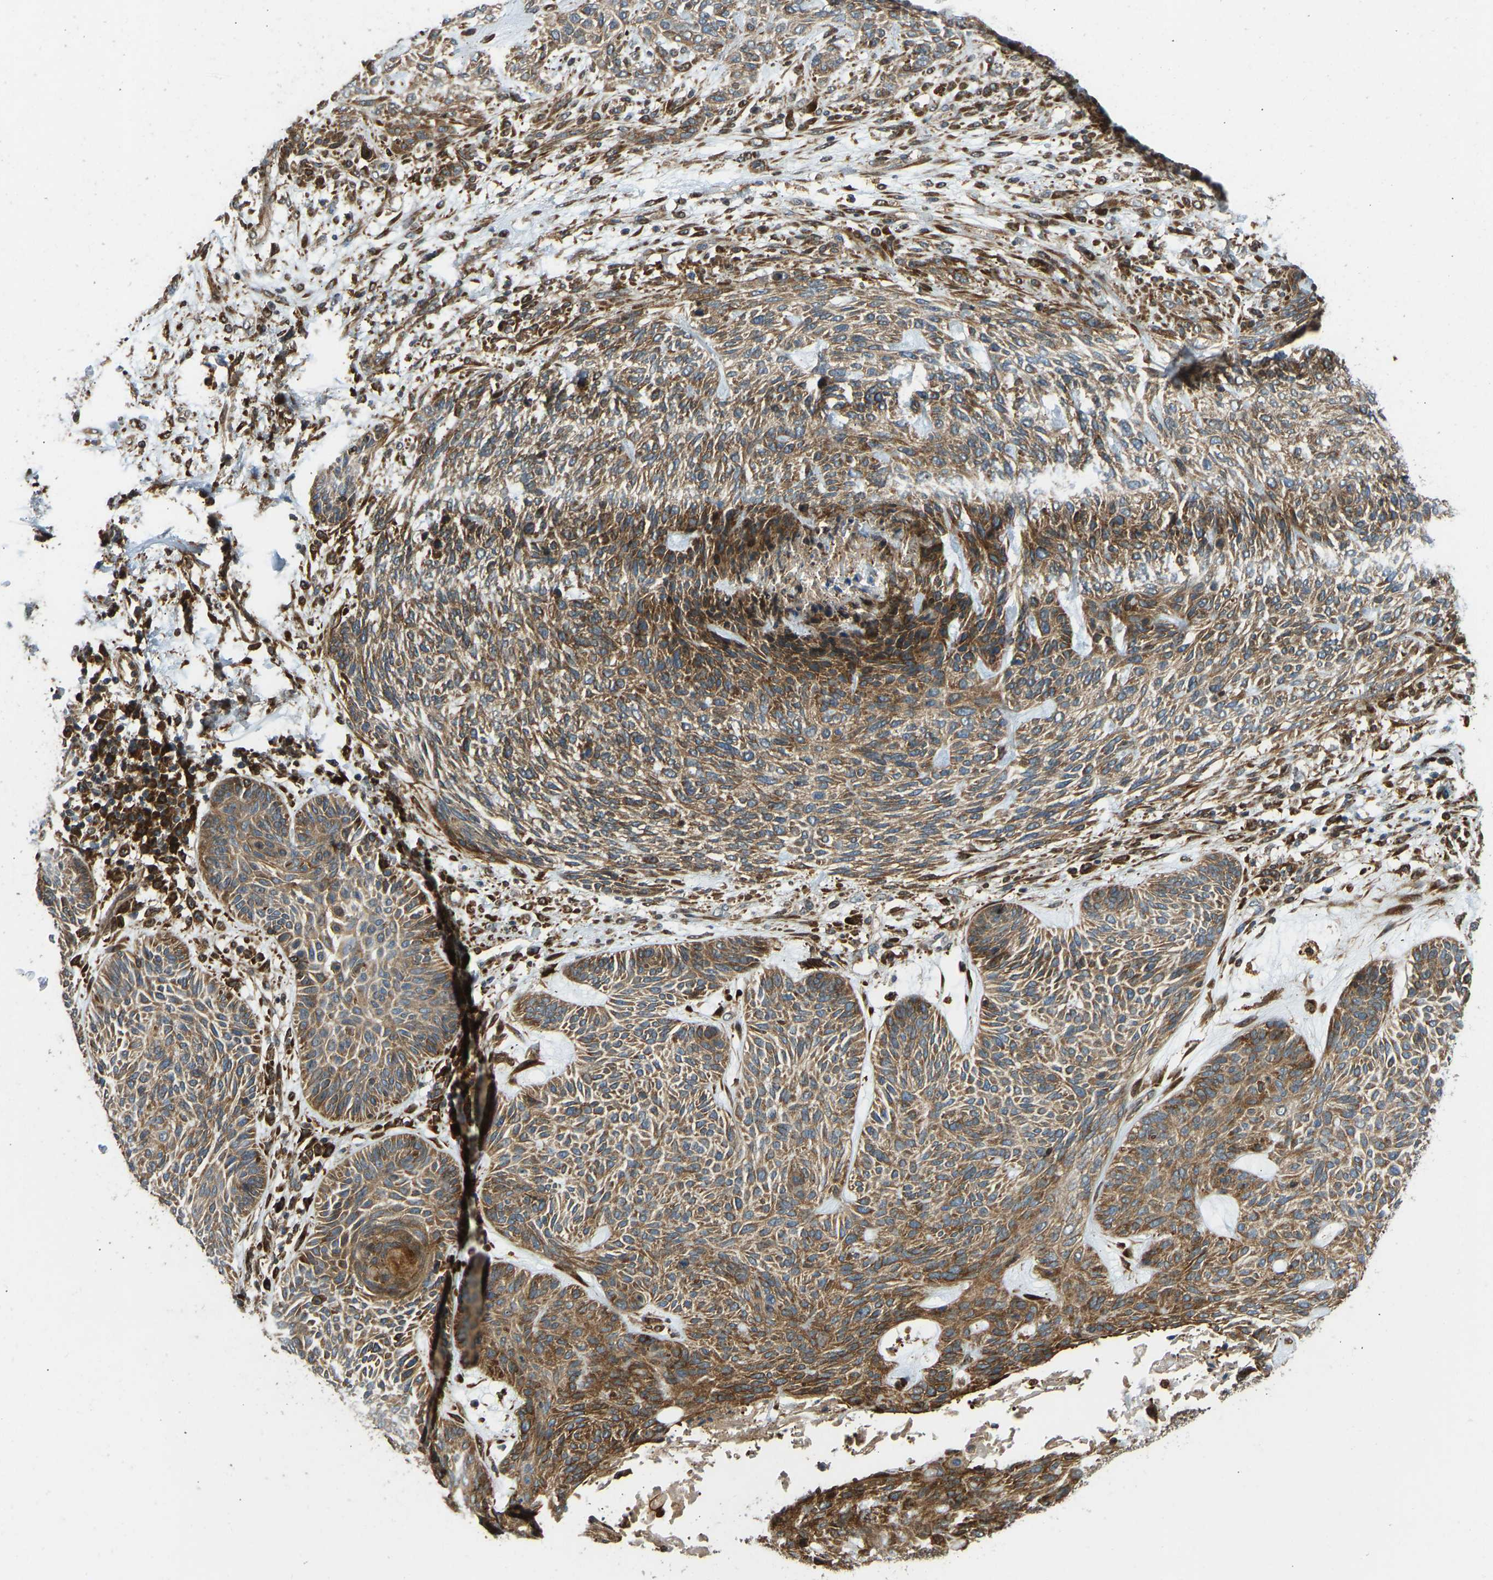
{"staining": {"intensity": "moderate", "quantity": ">75%", "location": "cytoplasmic/membranous"}, "tissue": "skin cancer", "cell_type": "Tumor cells", "image_type": "cancer", "snomed": [{"axis": "morphology", "description": "Basal cell carcinoma"}, {"axis": "topography", "description": "Skin"}], "caption": "Immunohistochemical staining of skin cancer (basal cell carcinoma) shows medium levels of moderate cytoplasmic/membranous positivity in about >75% of tumor cells.", "gene": "OS9", "patient": {"sex": "male", "age": 55}}